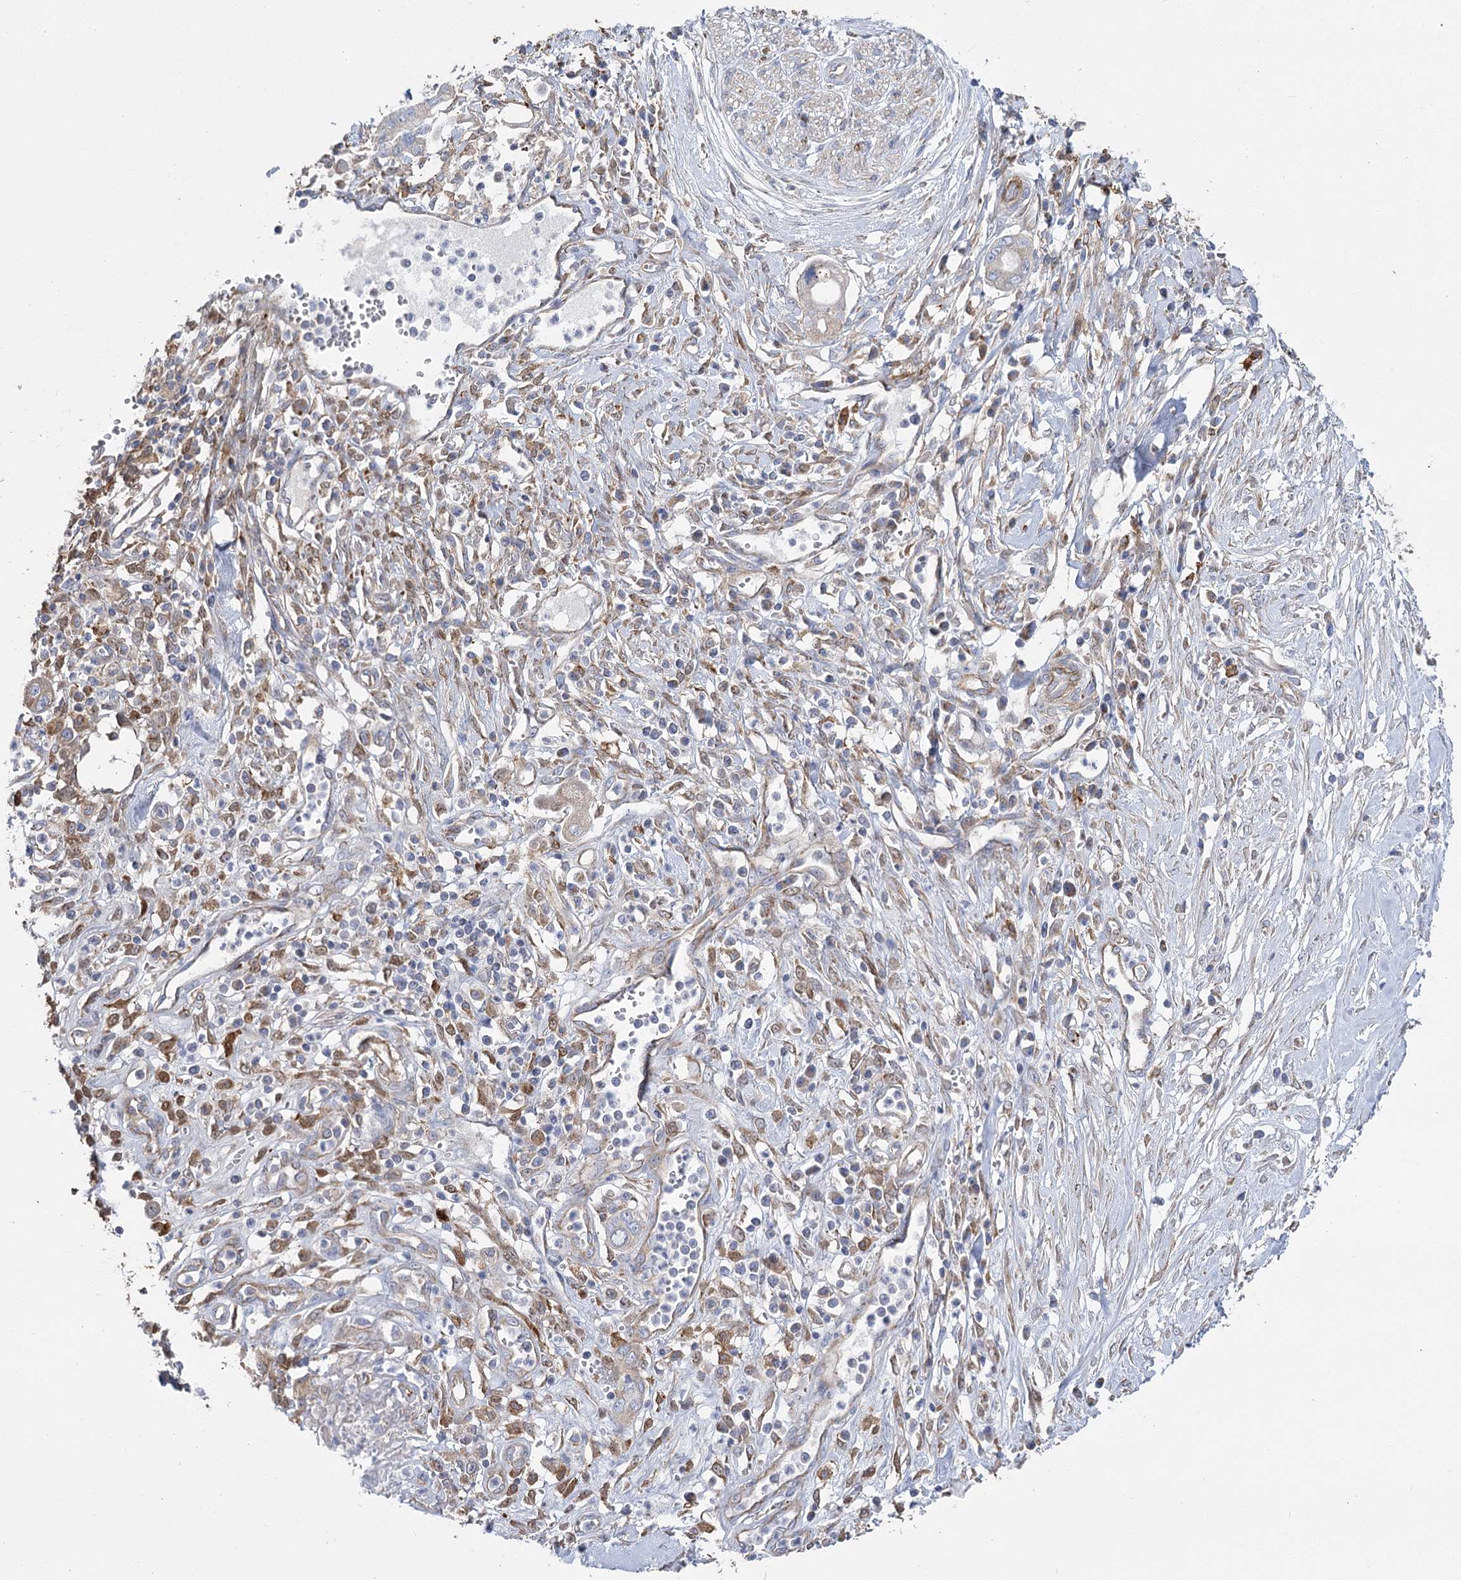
{"staining": {"intensity": "negative", "quantity": "none", "location": "none"}, "tissue": "pancreatic cancer", "cell_type": "Tumor cells", "image_type": "cancer", "snomed": [{"axis": "morphology", "description": "Adenocarcinoma, NOS"}, {"axis": "topography", "description": "Pancreas"}], "caption": "This histopathology image is of pancreatic cancer (adenocarcinoma) stained with immunohistochemistry to label a protein in brown with the nuclei are counter-stained blue. There is no positivity in tumor cells. Brightfield microscopy of immunohistochemistry stained with DAB (3,3'-diaminobenzidine) (brown) and hematoxylin (blue), captured at high magnification.", "gene": "RMDN2", "patient": {"sex": "male", "age": 68}}